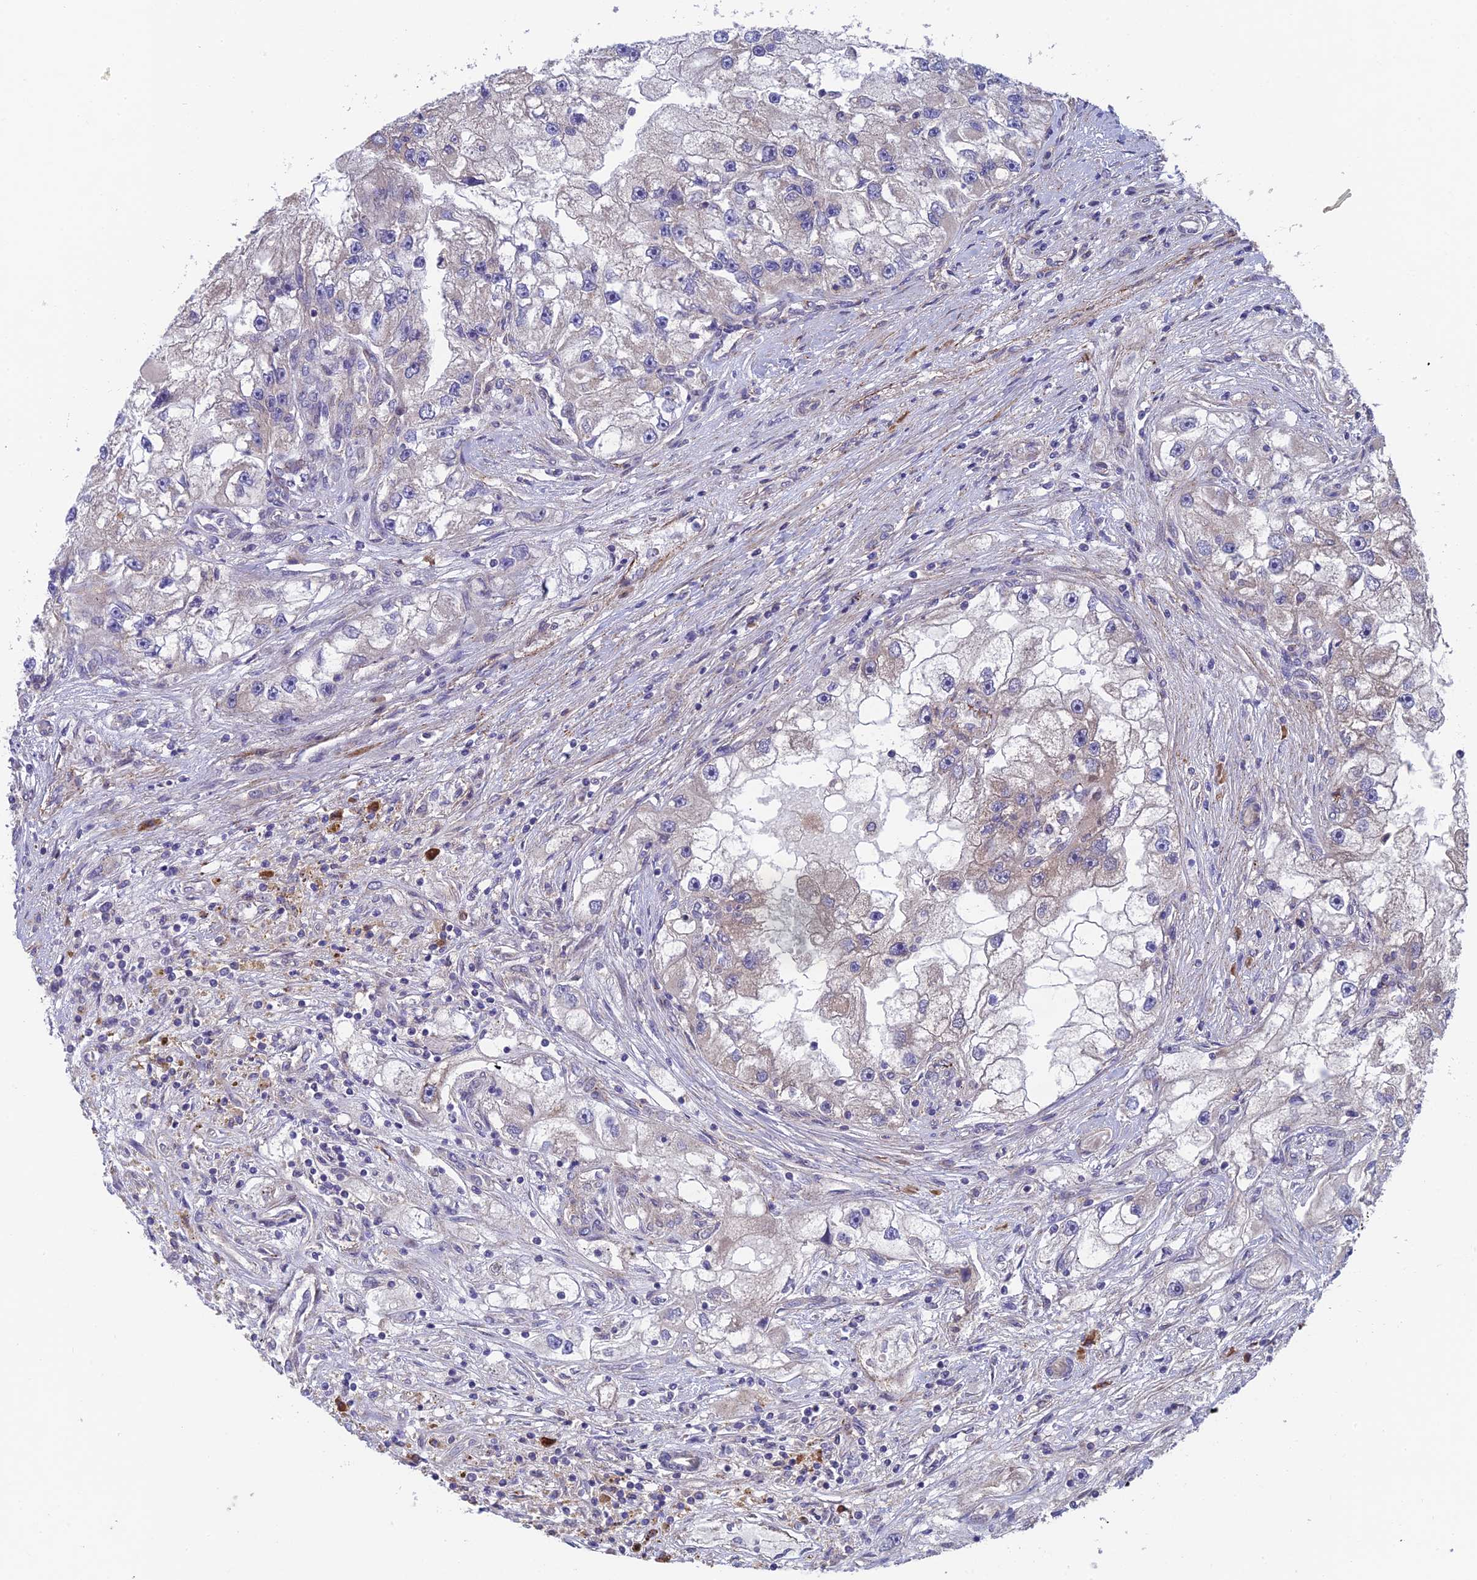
{"staining": {"intensity": "negative", "quantity": "none", "location": "none"}, "tissue": "renal cancer", "cell_type": "Tumor cells", "image_type": "cancer", "snomed": [{"axis": "morphology", "description": "Adenocarcinoma, NOS"}, {"axis": "topography", "description": "Kidney"}], "caption": "Immunohistochemistry (IHC) of adenocarcinoma (renal) reveals no expression in tumor cells.", "gene": "UROS", "patient": {"sex": "male", "age": 63}}